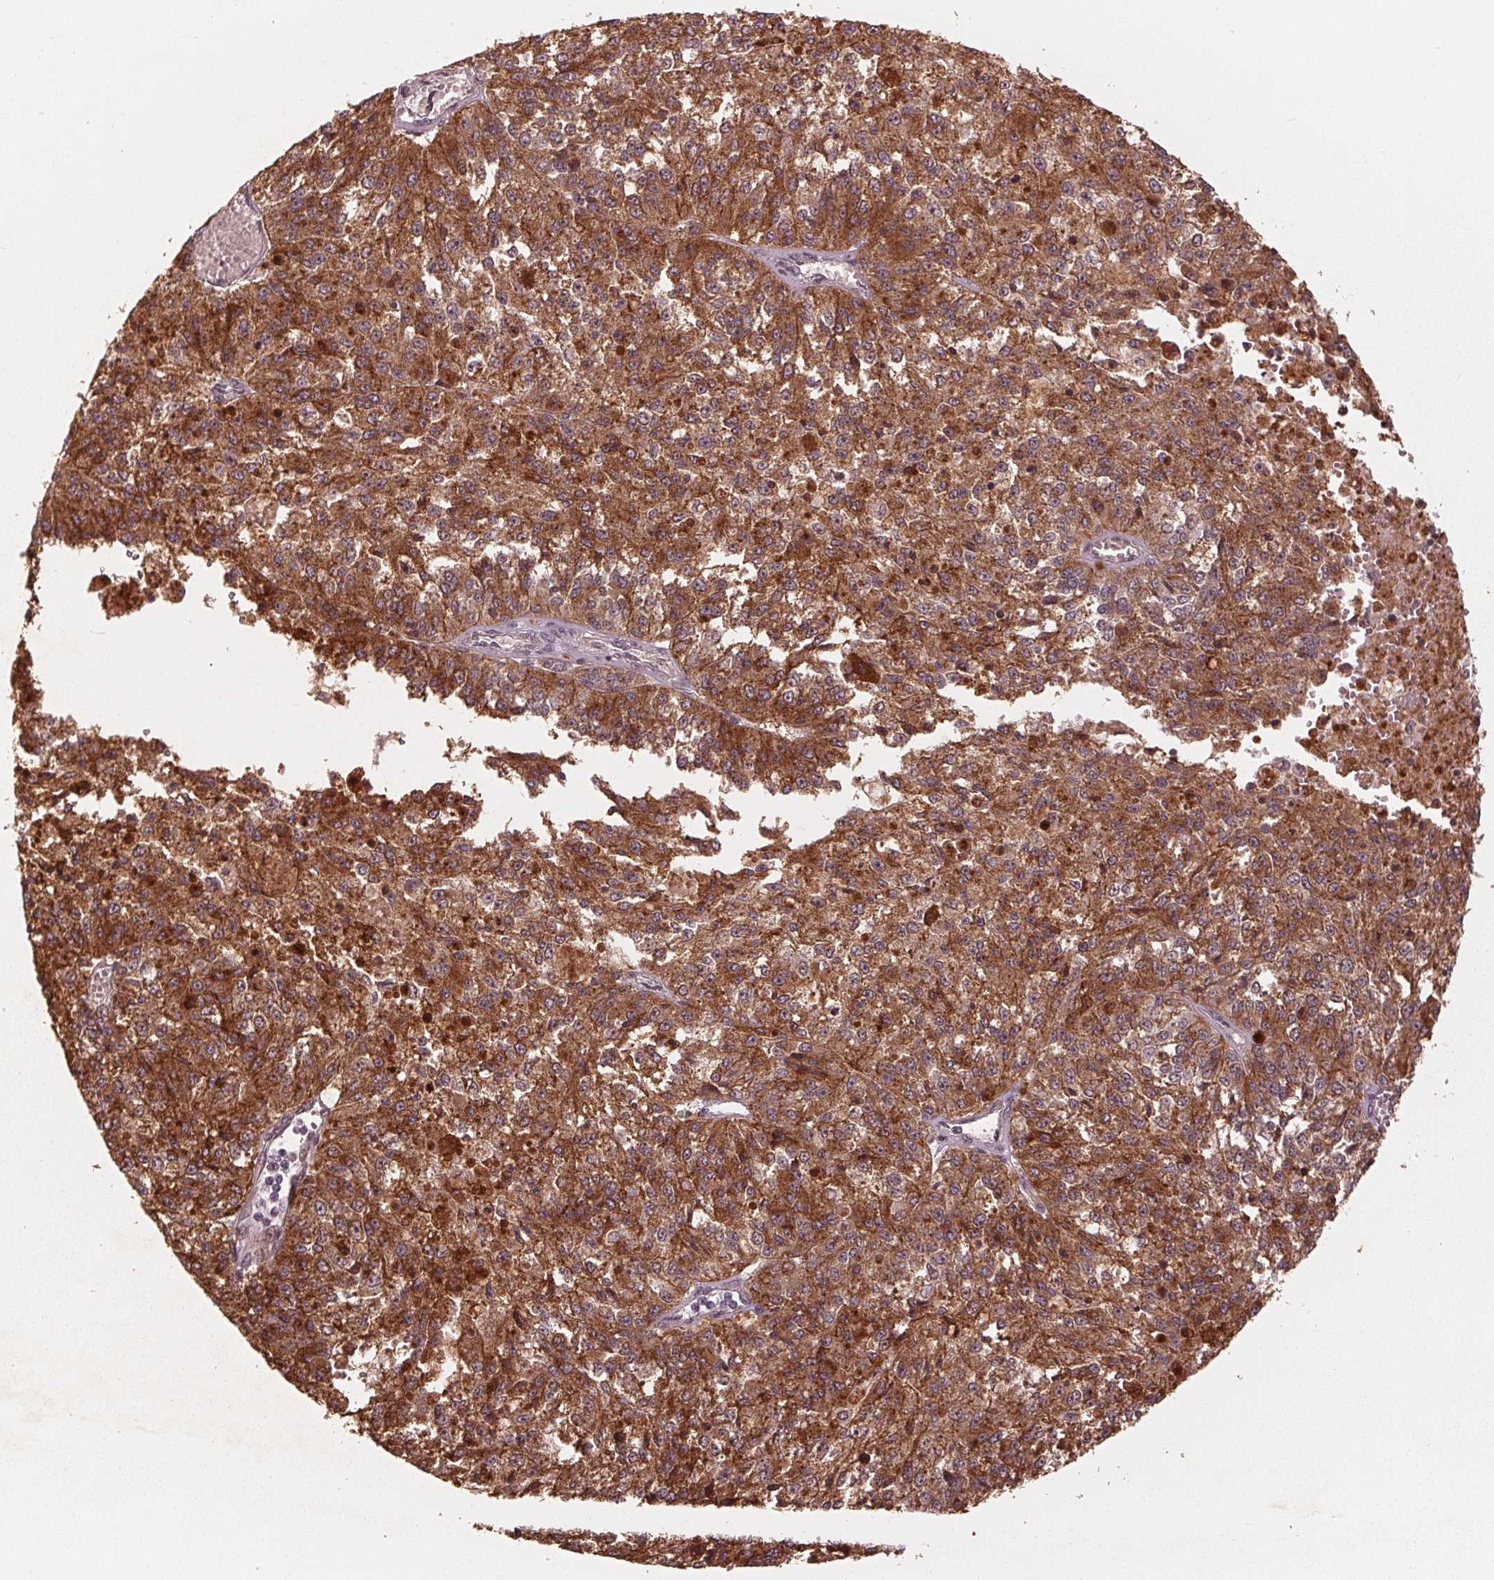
{"staining": {"intensity": "moderate", "quantity": ">75%", "location": "cytoplasmic/membranous"}, "tissue": "melanoma", "cell_type": "Tumor cells", "image_type": "cancer", "snomed": [{"axis": "morphology", "description": "Malignant melanoma, Metastatic site"}, {"axis": "topography", "description": "Lymph node"}], "caption": "DAB (3,3'-diaminobenzidine) immunohistochemical staining of malignant melanoma (metastatic site) displays moderate cytoplasmic/membranous protein staining in approximately >75% of tumor cells.", "gene": "ZNF471", "patient": {"sex": "female", "age": 64}}